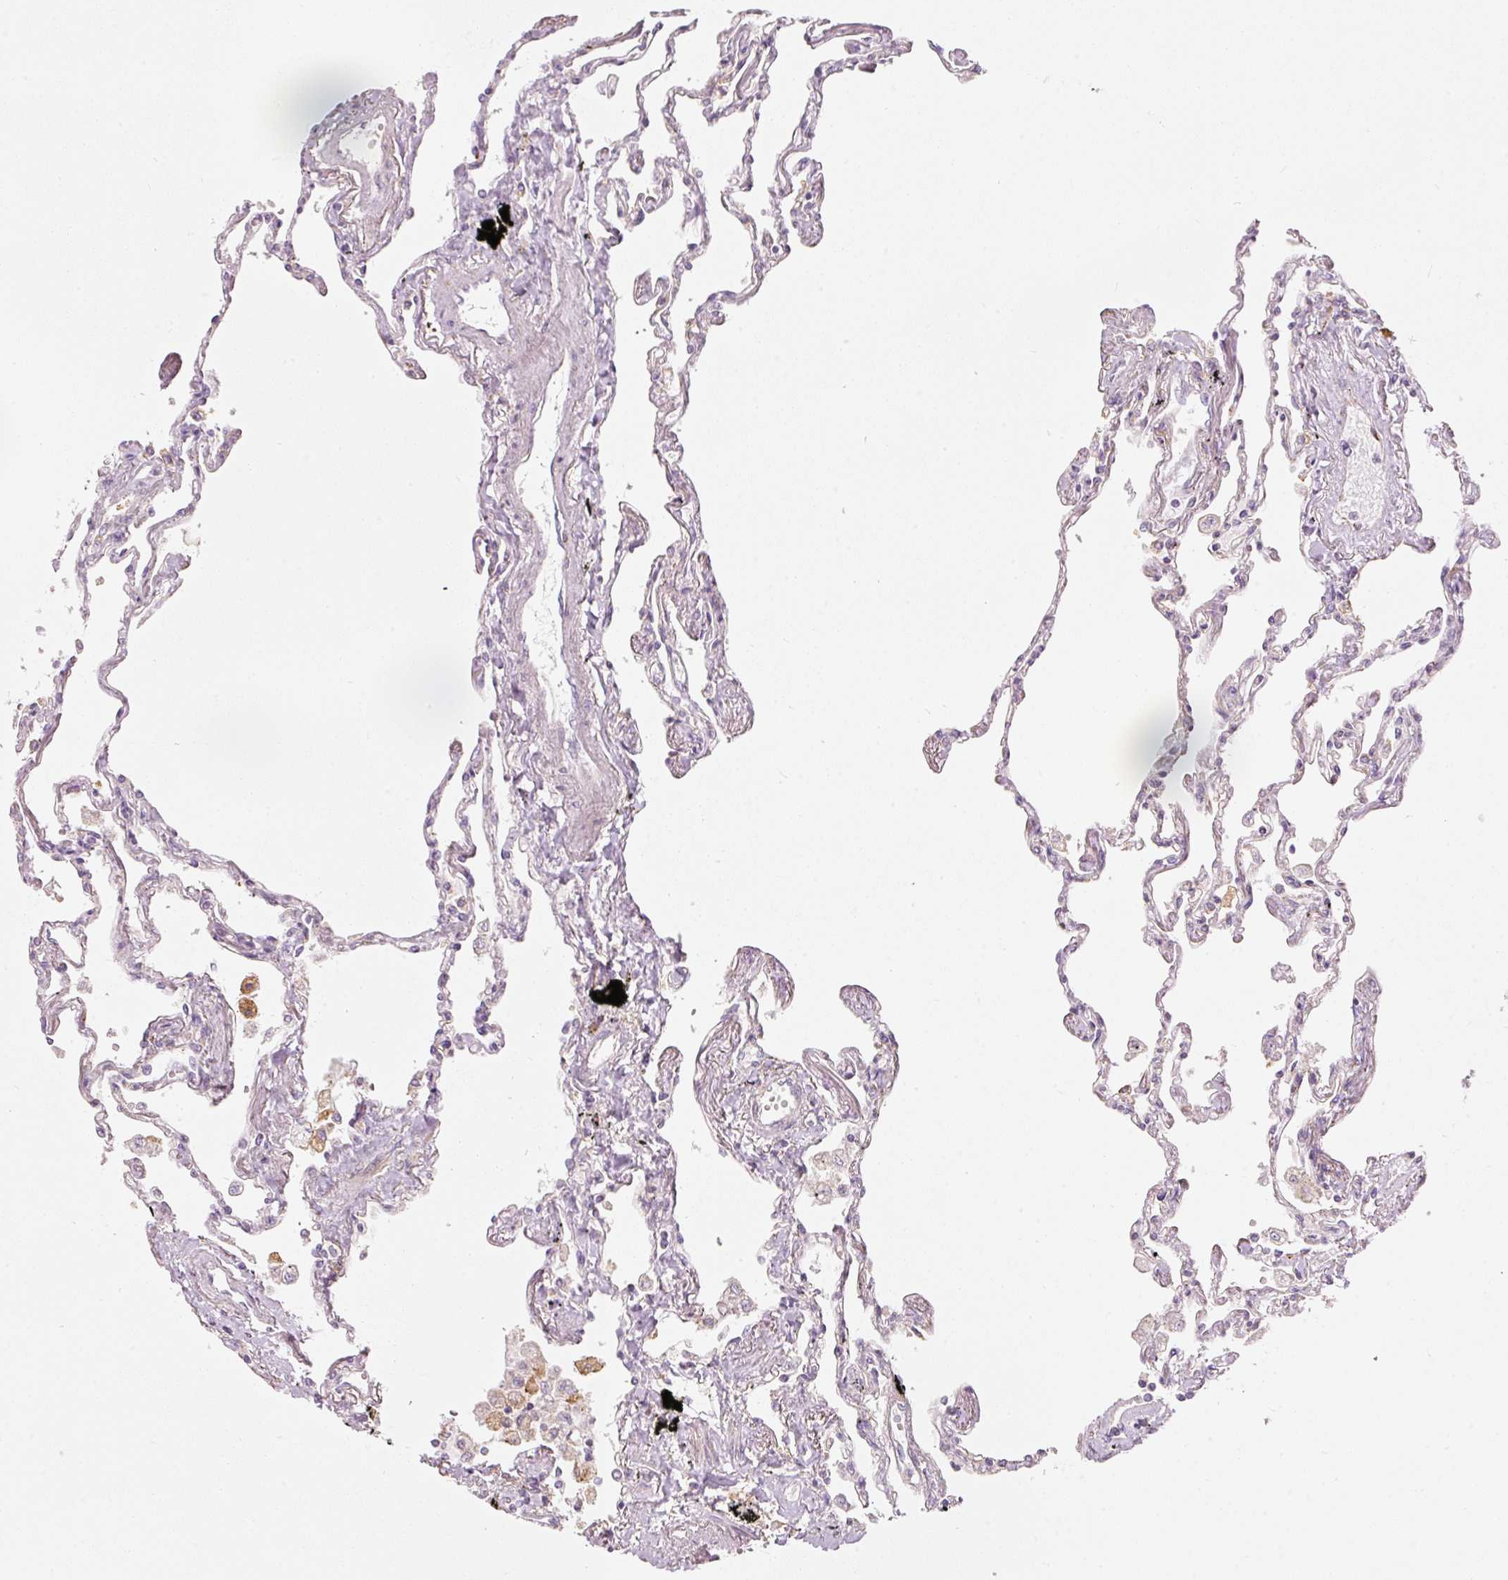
{"staining": {"intensity": "weak", "quantity": "25%-75%", "location": "cytoplasmic/membranous"}, "tissue": "lung", "cell_type": "Alveolar cells", "image_type": "normal", "snomed": [{"axis": "morphology", "description": "Normal tissue, NOS"}, {"axis": "topography", "description": "Lung"}], "caption": "The histopathology image exhibits immunohistochemical staining of normal lung. There is weak cytoplasmic/membranous positivity is seen in approximately 25%-75% of alveolar cells.", "gene": "SNAPC5", "patient": {"sex": "female", "age": 67}}